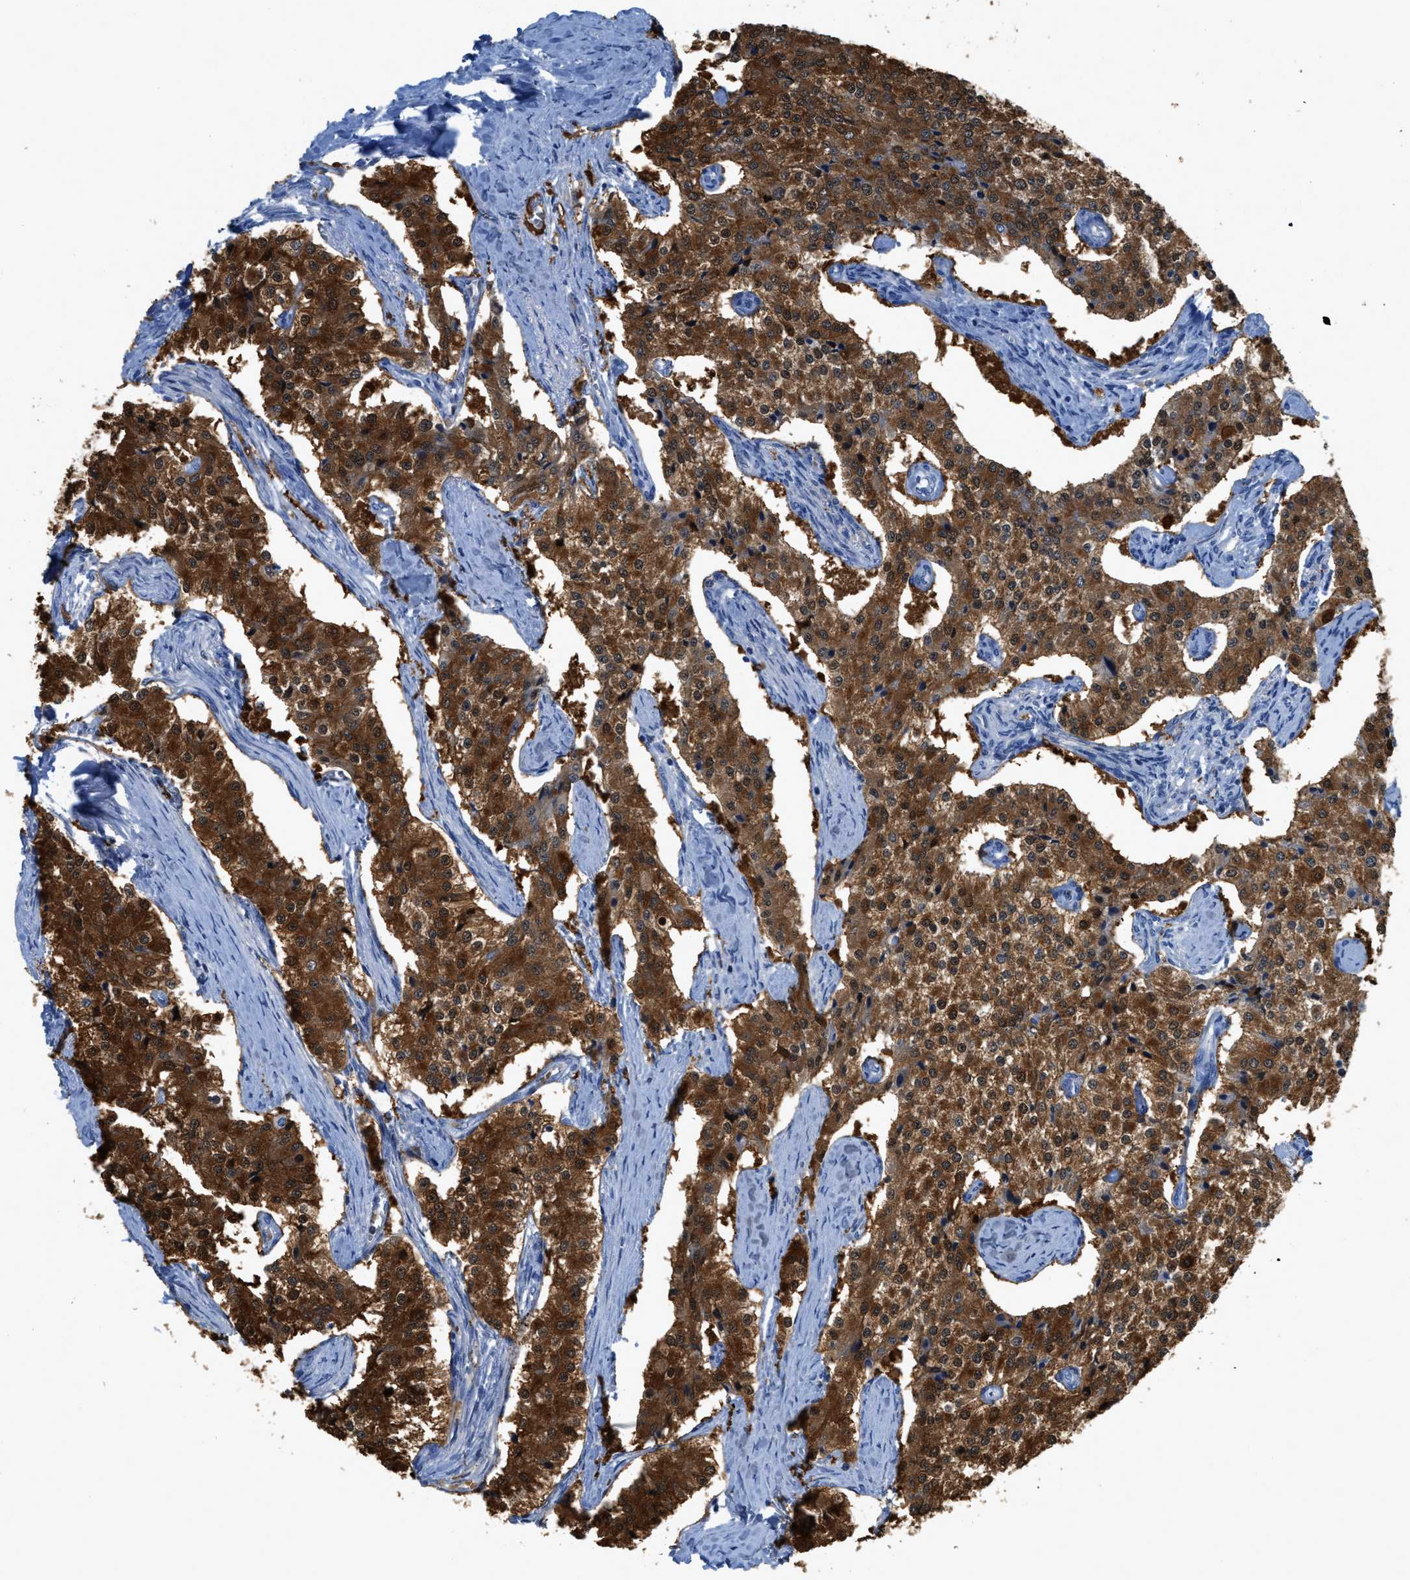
{"staining": {"intensity": "strong", "quantity": ">75%", "location": "cytoplasmic/membranous"}, "tissue": "carcinoid", "cell_type": "Tumor cells", "image_type": "cancer", "snomed": [{"axis": "morphology", "description": "Carcinoid, malignant, NOS"}, {"axis": "topography", "description": "Colon"}], "caption": "Malignant carcinoid stained with a protein marker exhibits strong staining in tumor cells.", "gene": "CRYM", "patient": {"sex": "female", "age": 52}}